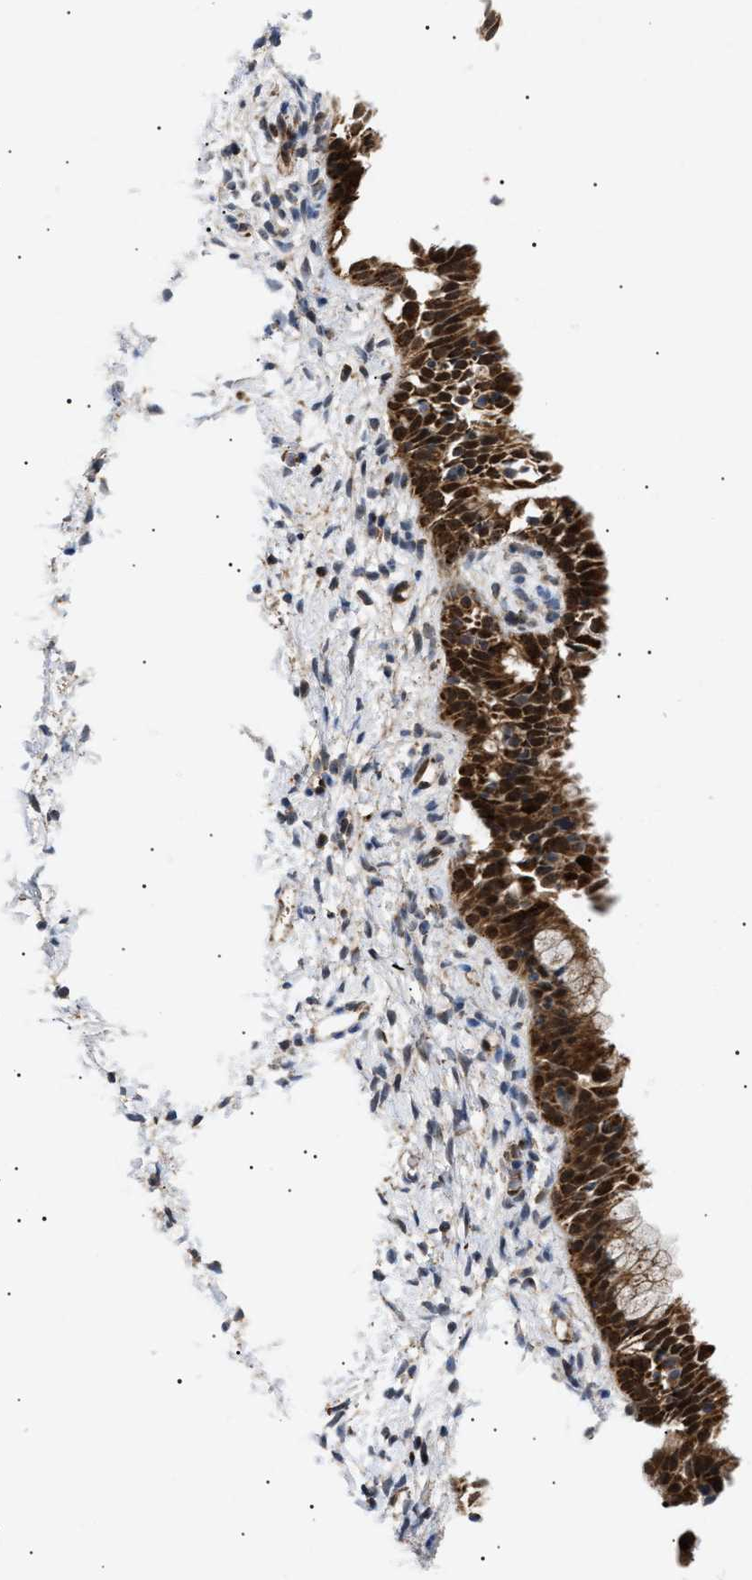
{"staining": {"intensity": "strong", "quantity": "25%-75%", "location": "cytoplasmic/membranous"}, "tissue": "cervix", "cell_type": "Glandular cells", "image_type": "normal", "snomed": [{"axis": "morphology", "description": "Normal tissue, NOS"}, {"axis": "topography", "description": "Cervix"}], "caption": "High-power microscopy captured an immunohistochemistry (IHC) micrograph of unremarkable cervix, revealing strong cytoplasmic/membranous expression in approximately 25%-75% of glandular cells. (IHC, brightfield microscopy, high magnification).", "gene": "SIRT5", "patient": {"sex": "female", "age": 72}}